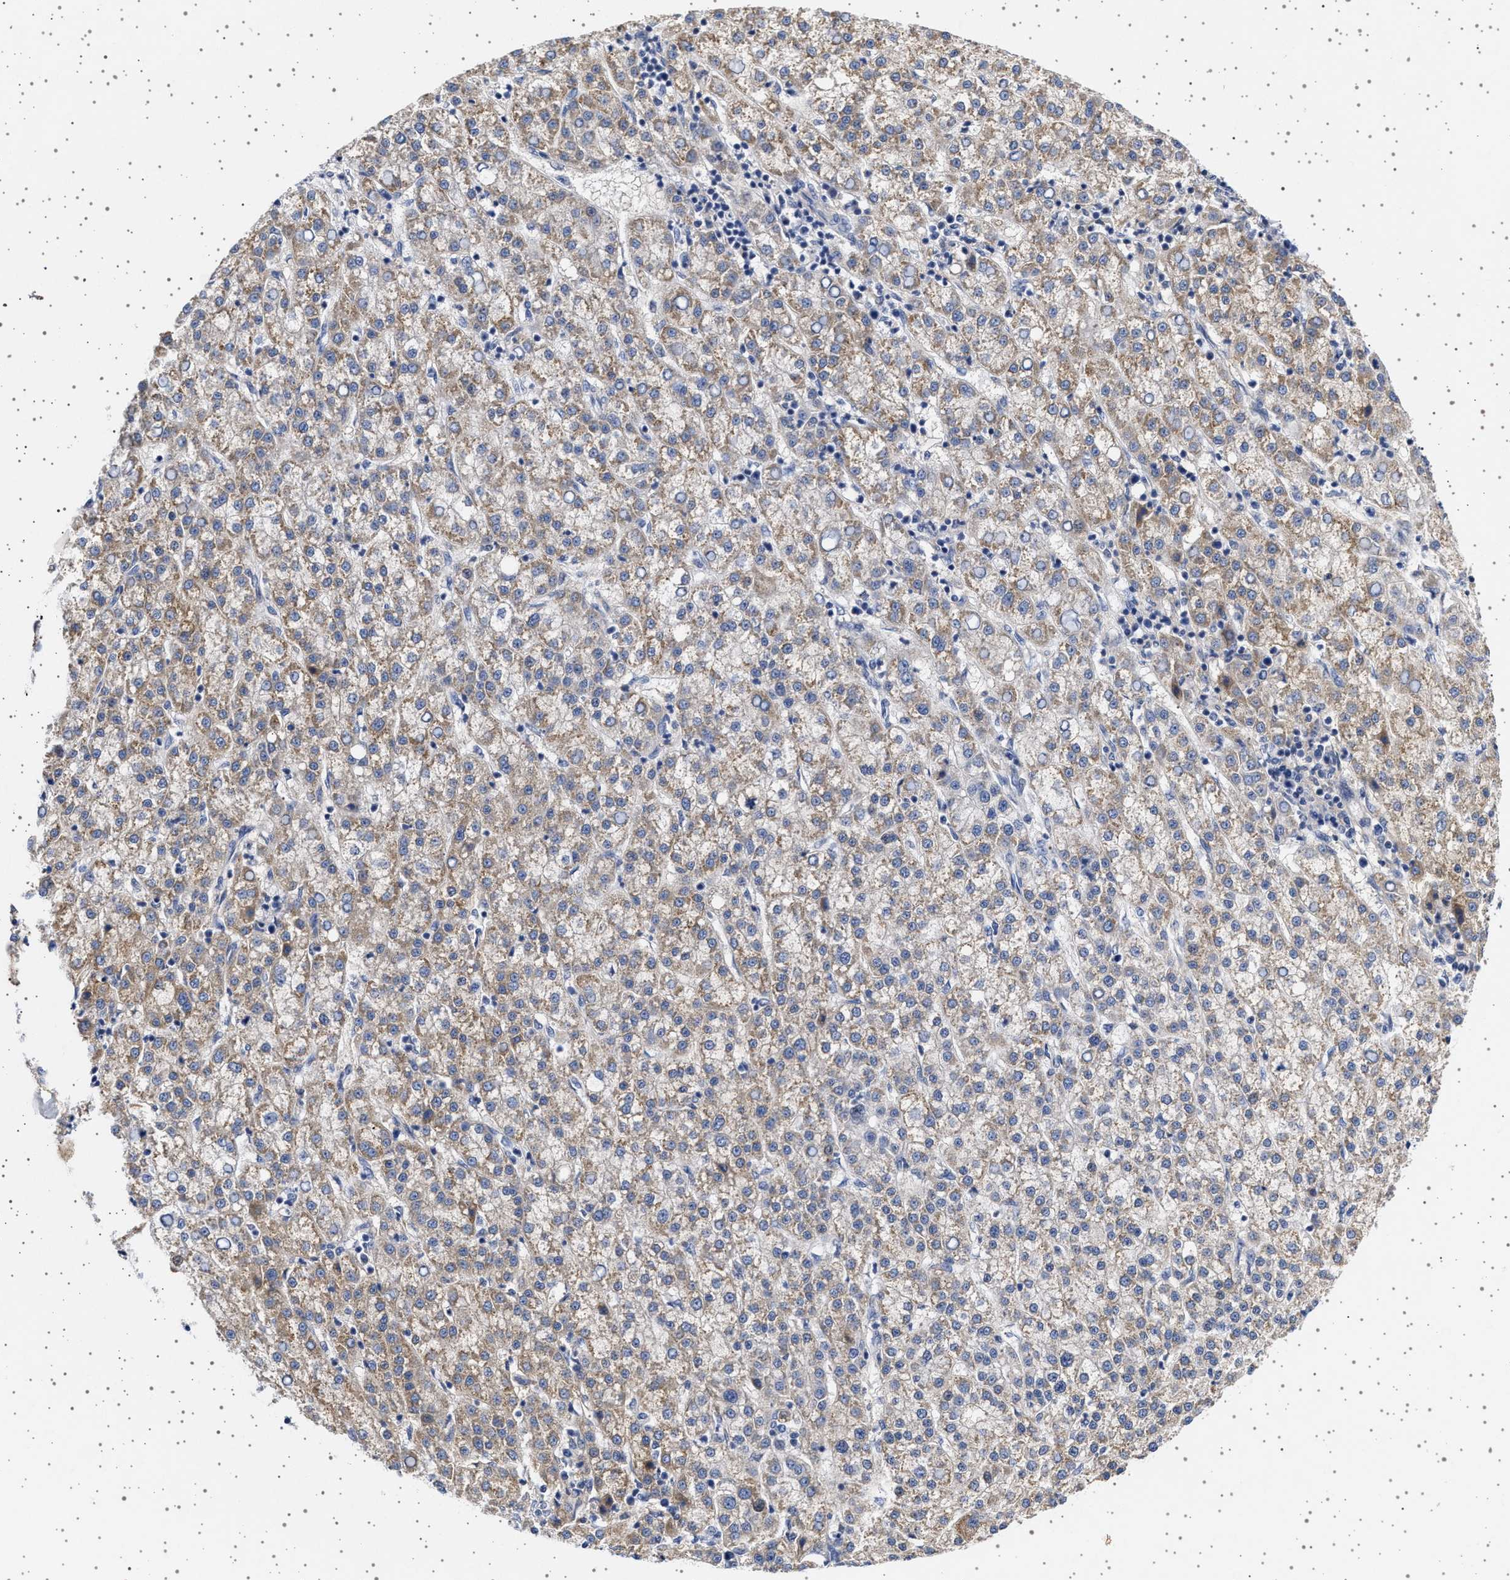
{"staining": {"intensity": "weak", "quantity": ">75%", "location": "cytoplasmic/membranous"}, "tissue": "liver cancer", "cell_type": "Tumor cells", "image_type": "cancer", "snomed": [{"axis": "morphology", "description": "Carcinoma, Hepatocellular, NOS"}, {"axis": "topography", "description": "Liver"}], "caption": "Hepatocellular carcinoma (liver) tissue exhibits weak cytoplasmic/membranous staining in approximately >75% of tumor cells", "gene": "TRMT10B", "patient": {"sex": "female", "age": 58}}